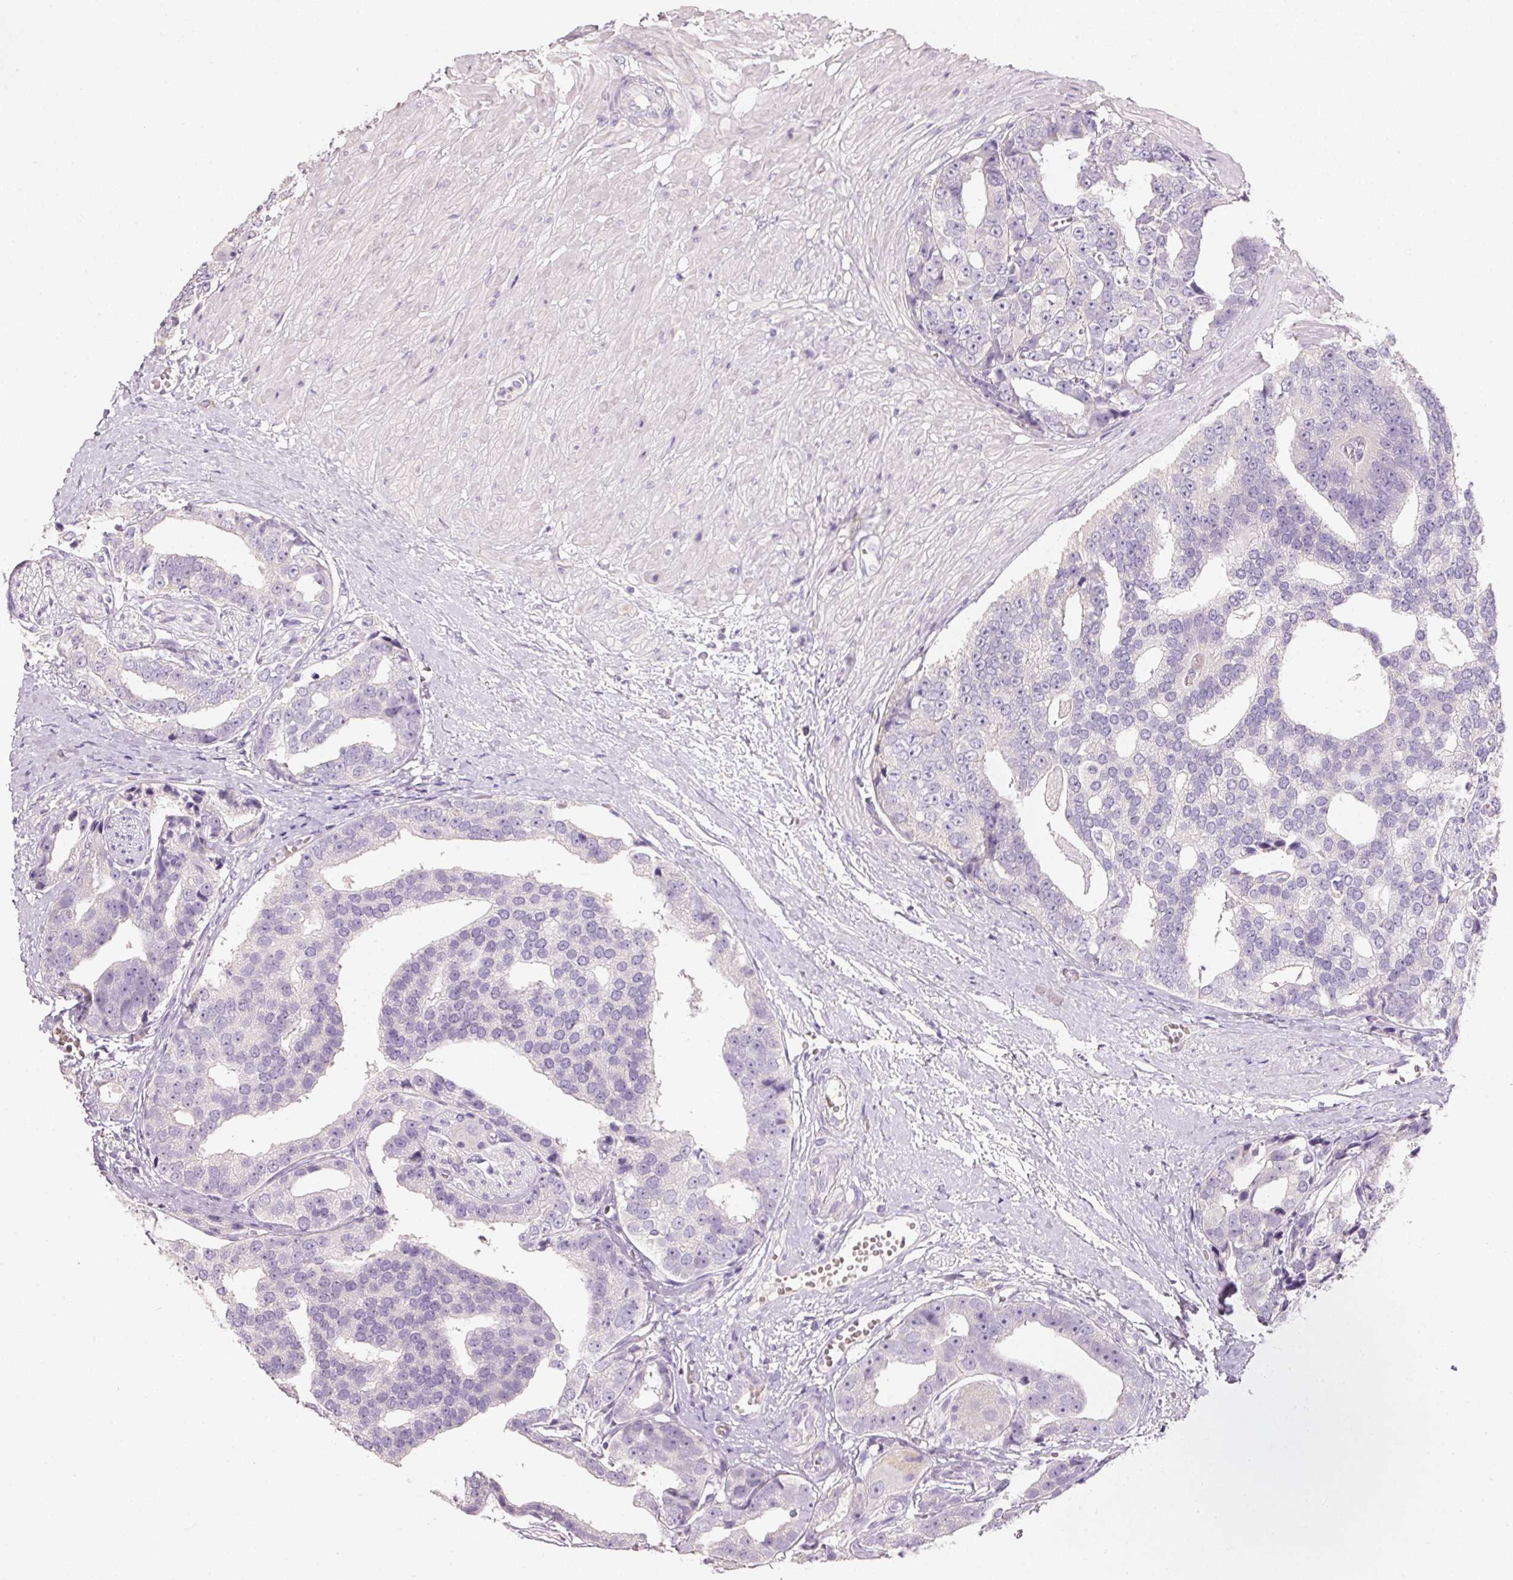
{"staining": {"intensity": "negative", "quantity": "none", "location": "none"}, "tissue": "prostate cancer", "cell_type": "Tumor cells", "image_type": "cancer", "snomed": [{"axis": "morphology", "description": "Adenocarcinoma, High grade"}, {"axis": "topography", "description": "Prostate"}], "caption": "Immunohistochemistry (IHC) of prostate cancer (high-grade adenocarcinoma) exhibits no positivity in tumor cells.", "gene": "HSD17B1", "patient": {"sex": "male", "age": 71}}